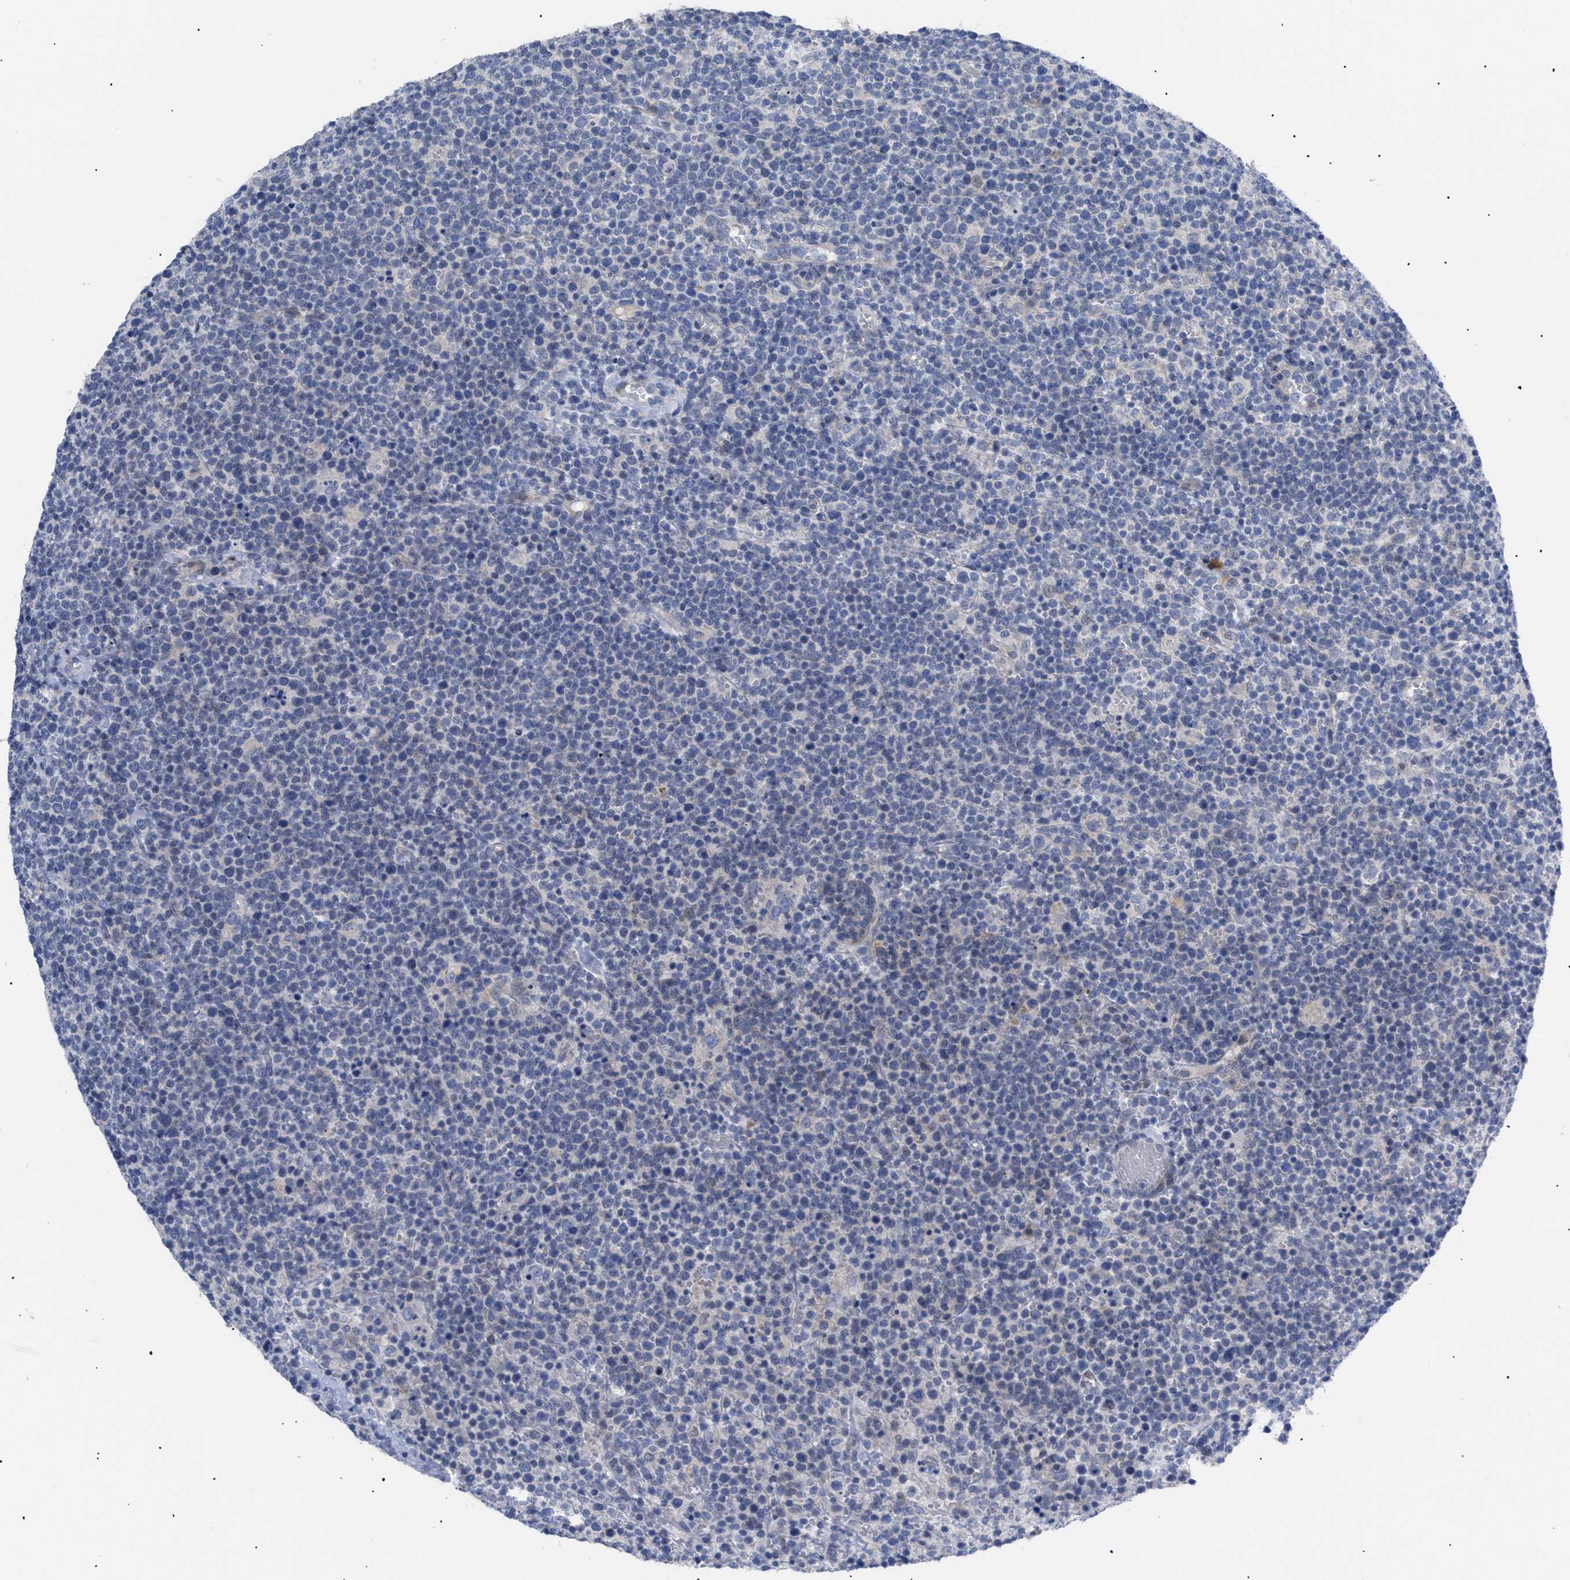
{"staining": {"intensity": "negative", "quantity": "none", "location": "none"}, "tissue": "lymphoma", "cell_type": "Tumor cells", "image_type": "cancer", "snomed": [{"axis": "morphology", "description": "Malignant lymphoma, non-Hodgkin's type, High grade"}, {"axis": "topography", "description": "Lymph node"}], "caption": "This is an IHC histopathology image of lymphoma. There is no positivity in tumor cells.", "gene": "CAV3", "patient": {"sex": "male", "age": 61}}